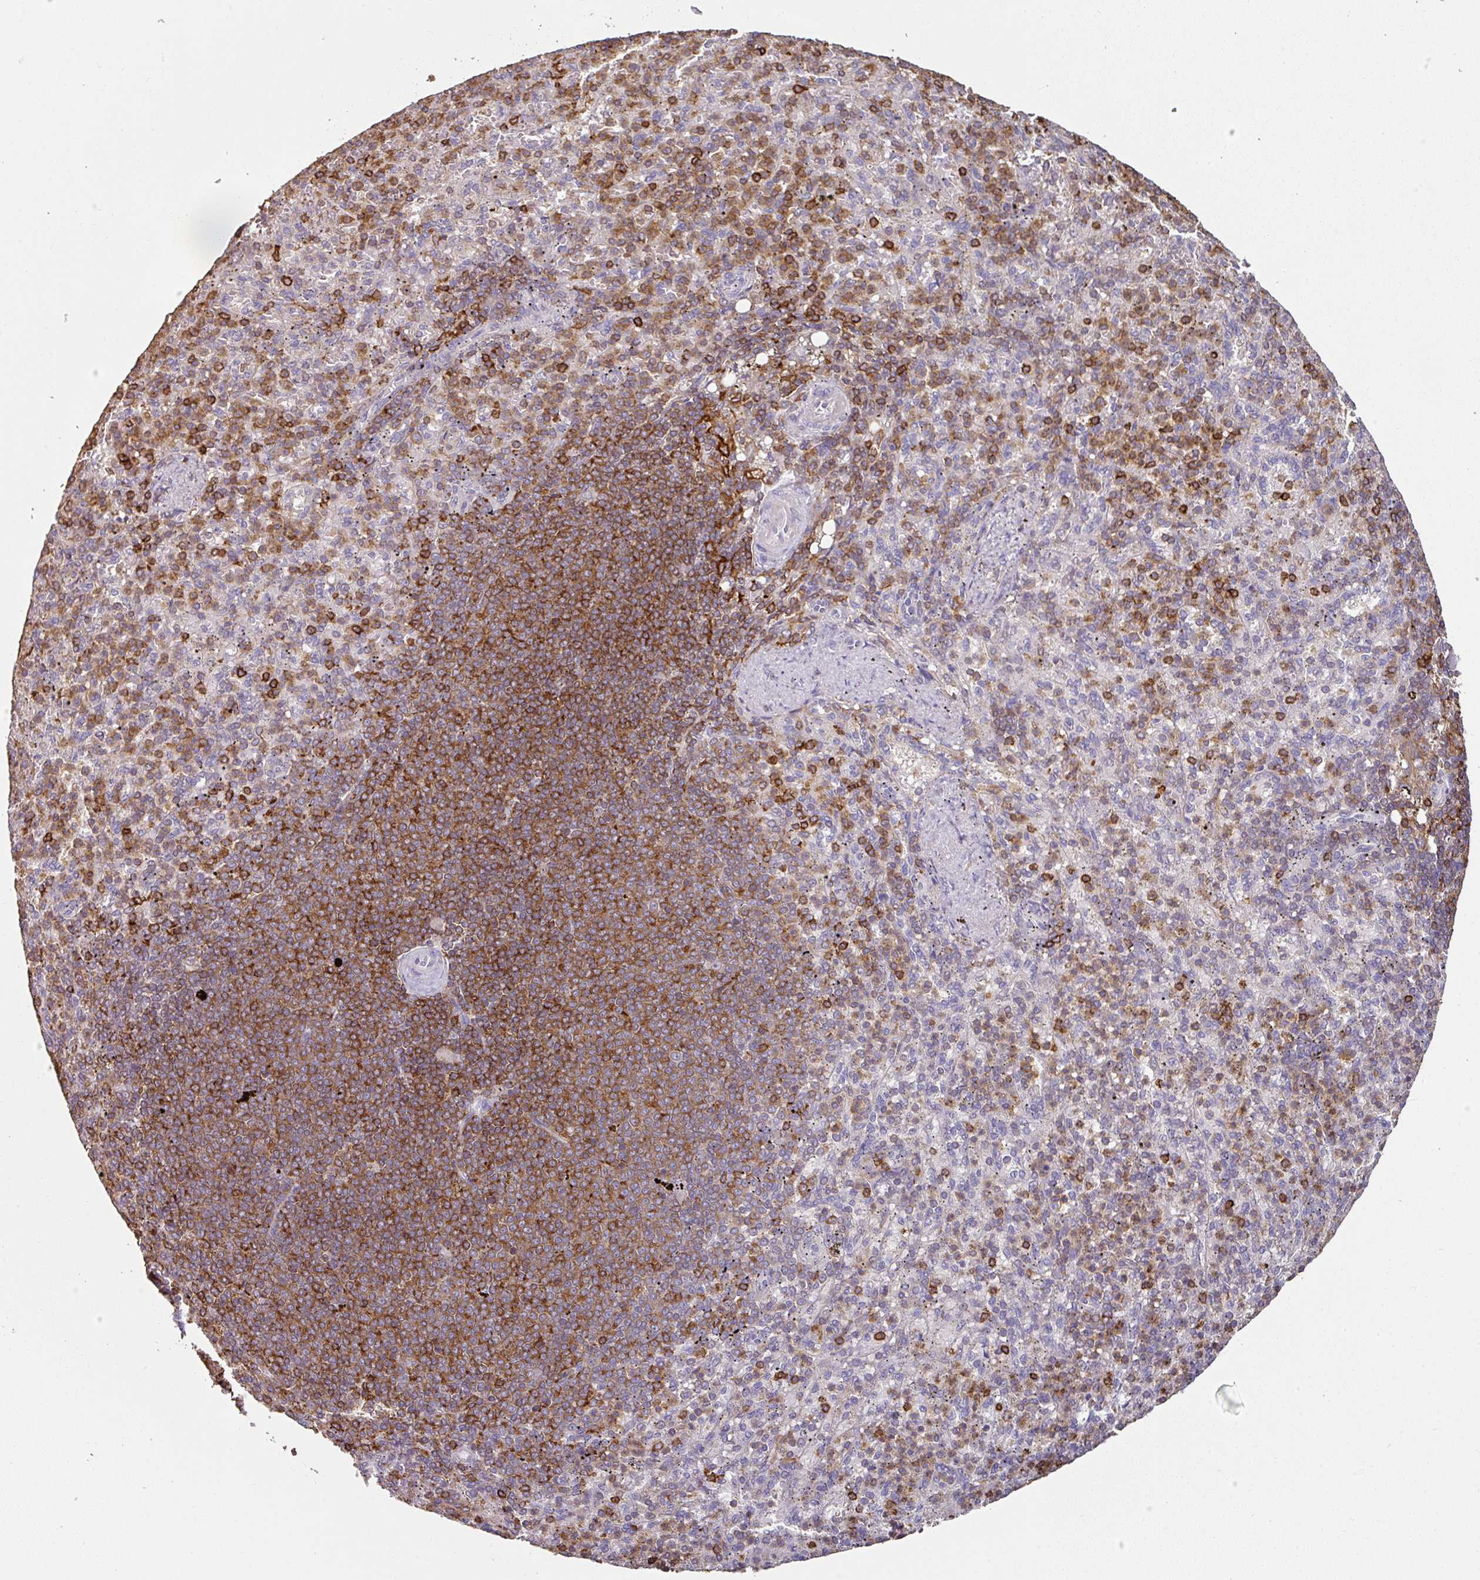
{"staining": {"intensity": "strong", "quantity": "25%-75%", "location": "cytoplasmic/membranous"}, "tissue": "spleen", "cell_type": "Cells in red pulp", "image_type": "normal", "snomed": [{"axis": "morphology", "description": "Normal tissue, NOS"}, {"axis": "topography", "description": "Spleen"}], "caption": "Immunohistochemistry staining of benign spleen, which reveals high levels of strong cytoplasmic/membranous staining in about 25%-75% of cells in red pulp indicating strong cytoplasmic/membranous protein expression. The staining was performed using DAB (brown) for protein detection and nuclei were counterstained in hematoxylin (blue).", "gene": "OLFML2B", "patient": {"sex": "female", "age": 74}}